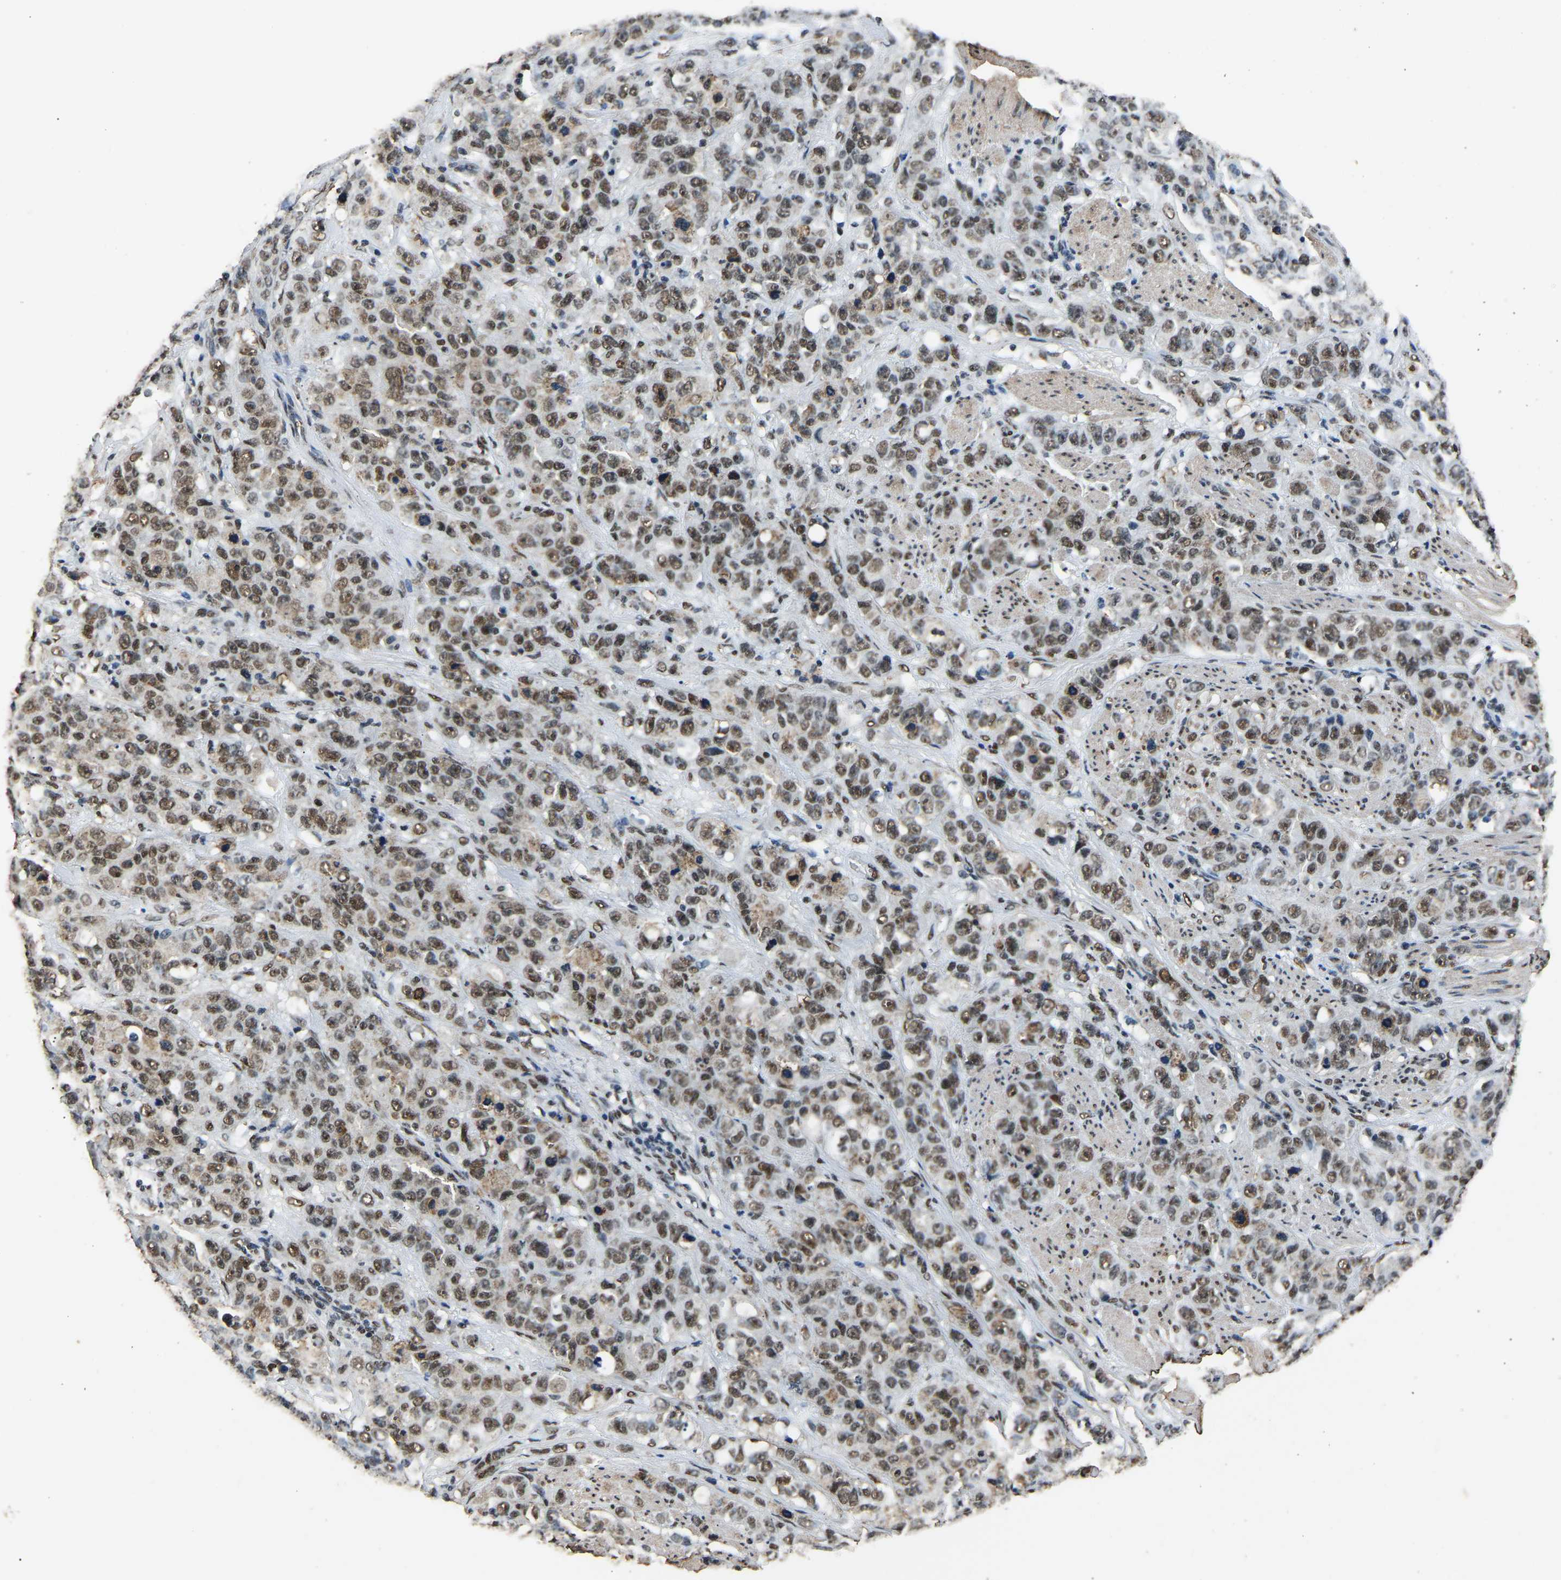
{"staining": {"intensity": "moderate", "quantity": ">75%", "location": "nuclear"}, "tissue": "stomach cancer", "cell_type": "Tumor cells", "image_type": "cancer", "snomed": [{"axis": "morphology", "description": "Adenocarcinoma, NOS"}, {"axis": "topography", "description": "Stomach"}], "caption": "Immunohistochemical staining of human adenocarcinoma (stomach) reveals medium levels of moderate nuclear protein expression in approximately >75% of tumor cells. Nuclei are stained in blue.", "gene": "SAFB", "patient": {"sex": "male", "age": 48}}